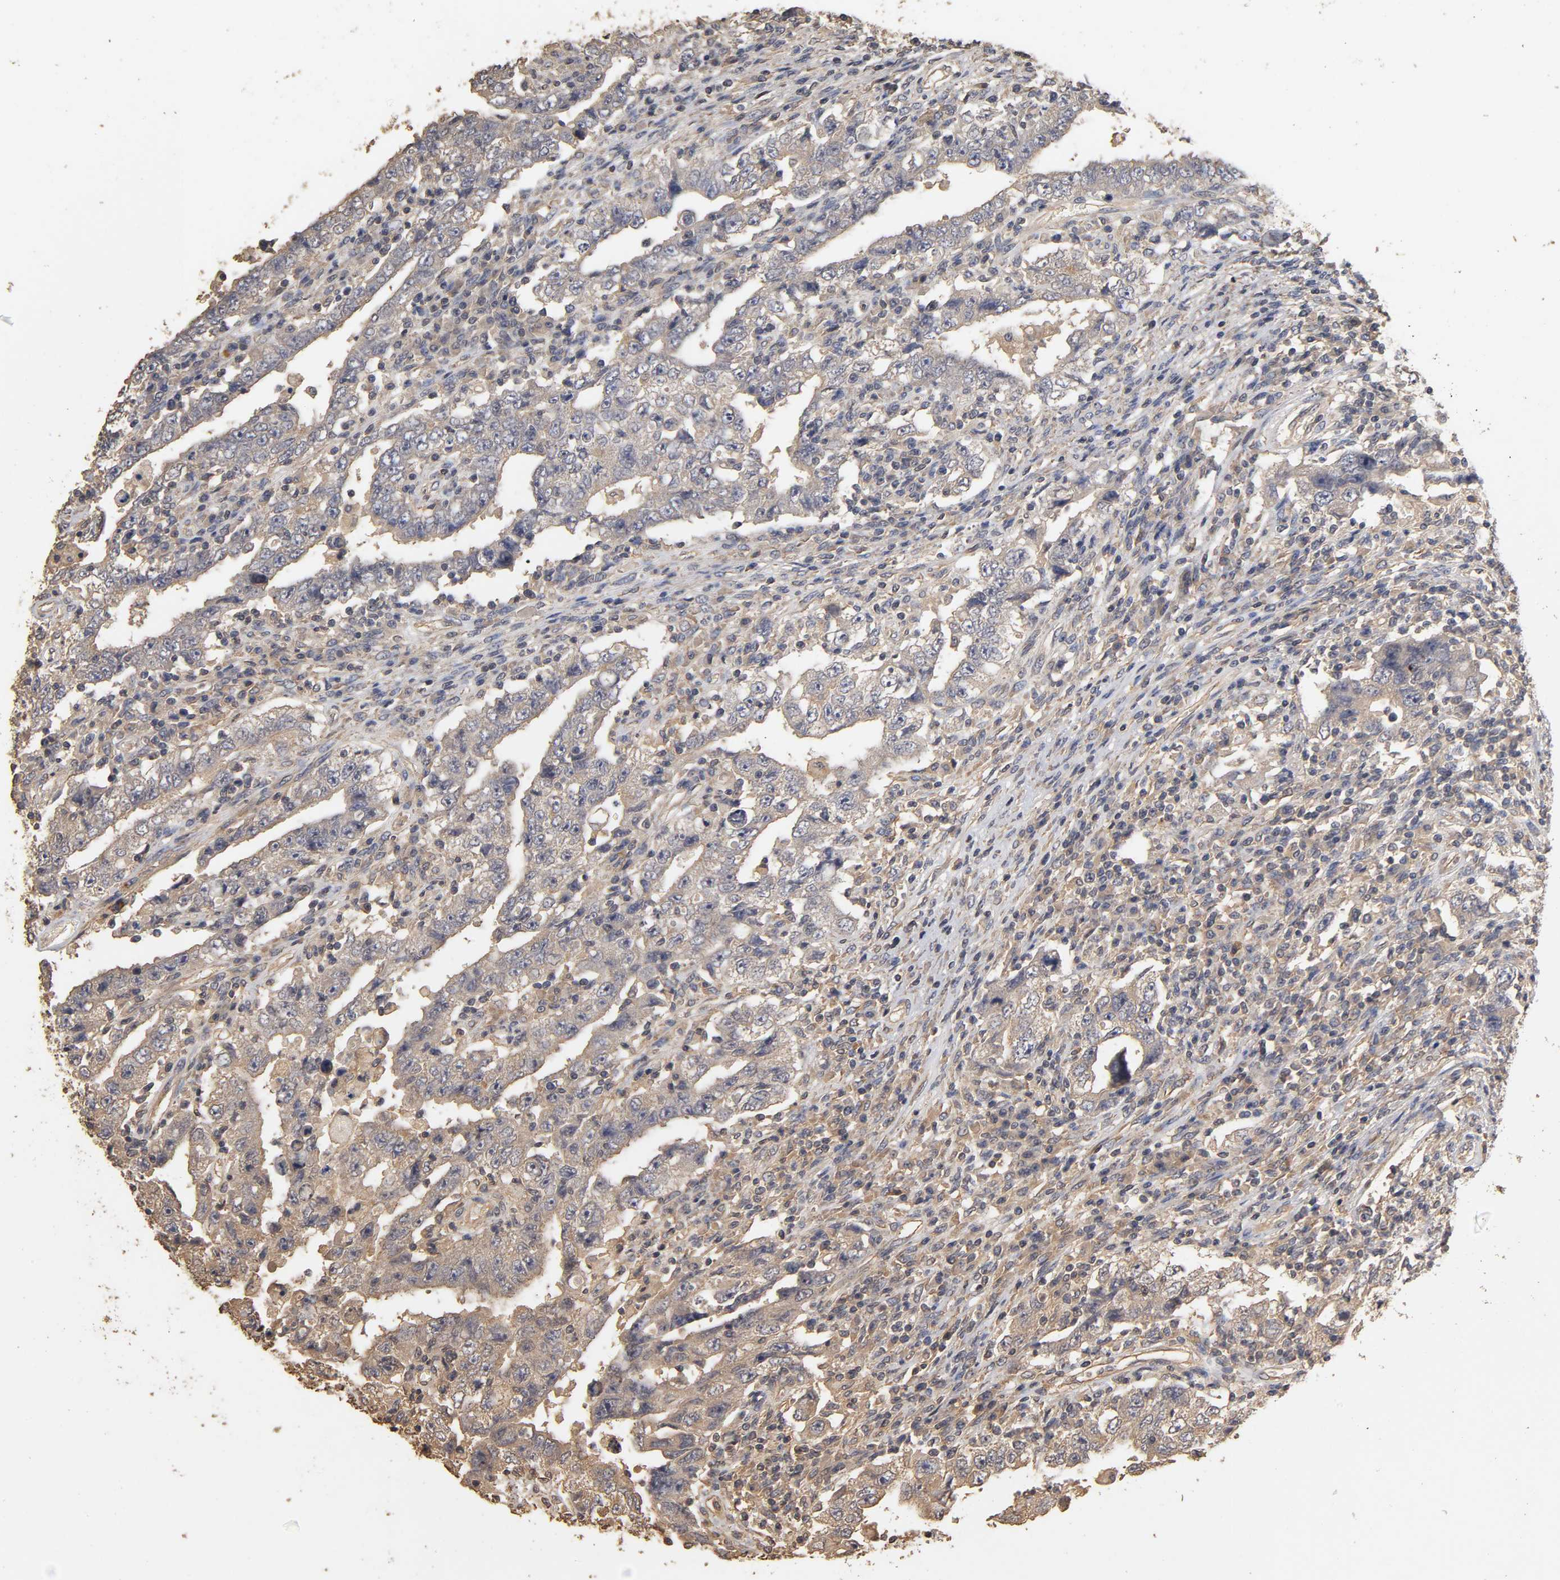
{"staining": {"intensity": "weak", "quantity": "<25%", "location": "cytoplasmic/membranous"}, "tissue": "testis cancer", "cell_type": "Tumor cells", "image_type": "cancer", "snomed": [{"axis": "morphology", "description": "Carcinoma, Embryonal, NOS"}, {"axis": "topography", "description": "Testis"}], "caption": "Immunohistochemical staining of human testis cancer (embryonal carcinoma) shows no significant staining in tumor cells.", "gene": "VSIG4", "patient": {"sex": "male", "age": 26}}